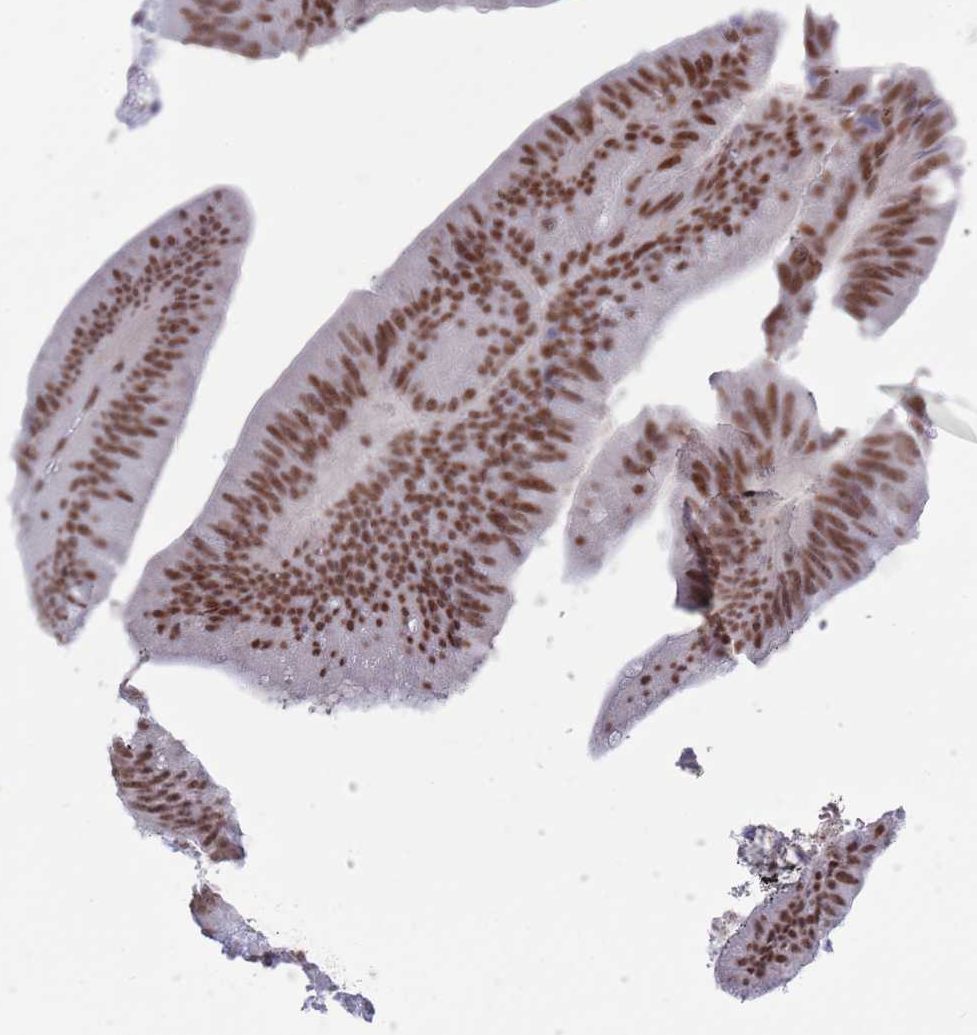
{"staining": {"intensity": "moderate", "quantity": ">75%", "location": "nuclear"}, "tissue": "colorectal cancer", "cell_type": "Tumor cells", "image_type": "cancer", "snomed": [{"axis": "morphology", "description": "Adenocarcinoma, NOS"}, {"axis": "topography", "description": "Colon"}], "caption": "A histopathology image showing moderate nuclear expression in about >75% of tumor cells in adenocarcinoma (colorectal), as visualized by brown immunohistochemical staining.", "gene": "ZNF382", "patient": {"sex": "female", "age": 43}}